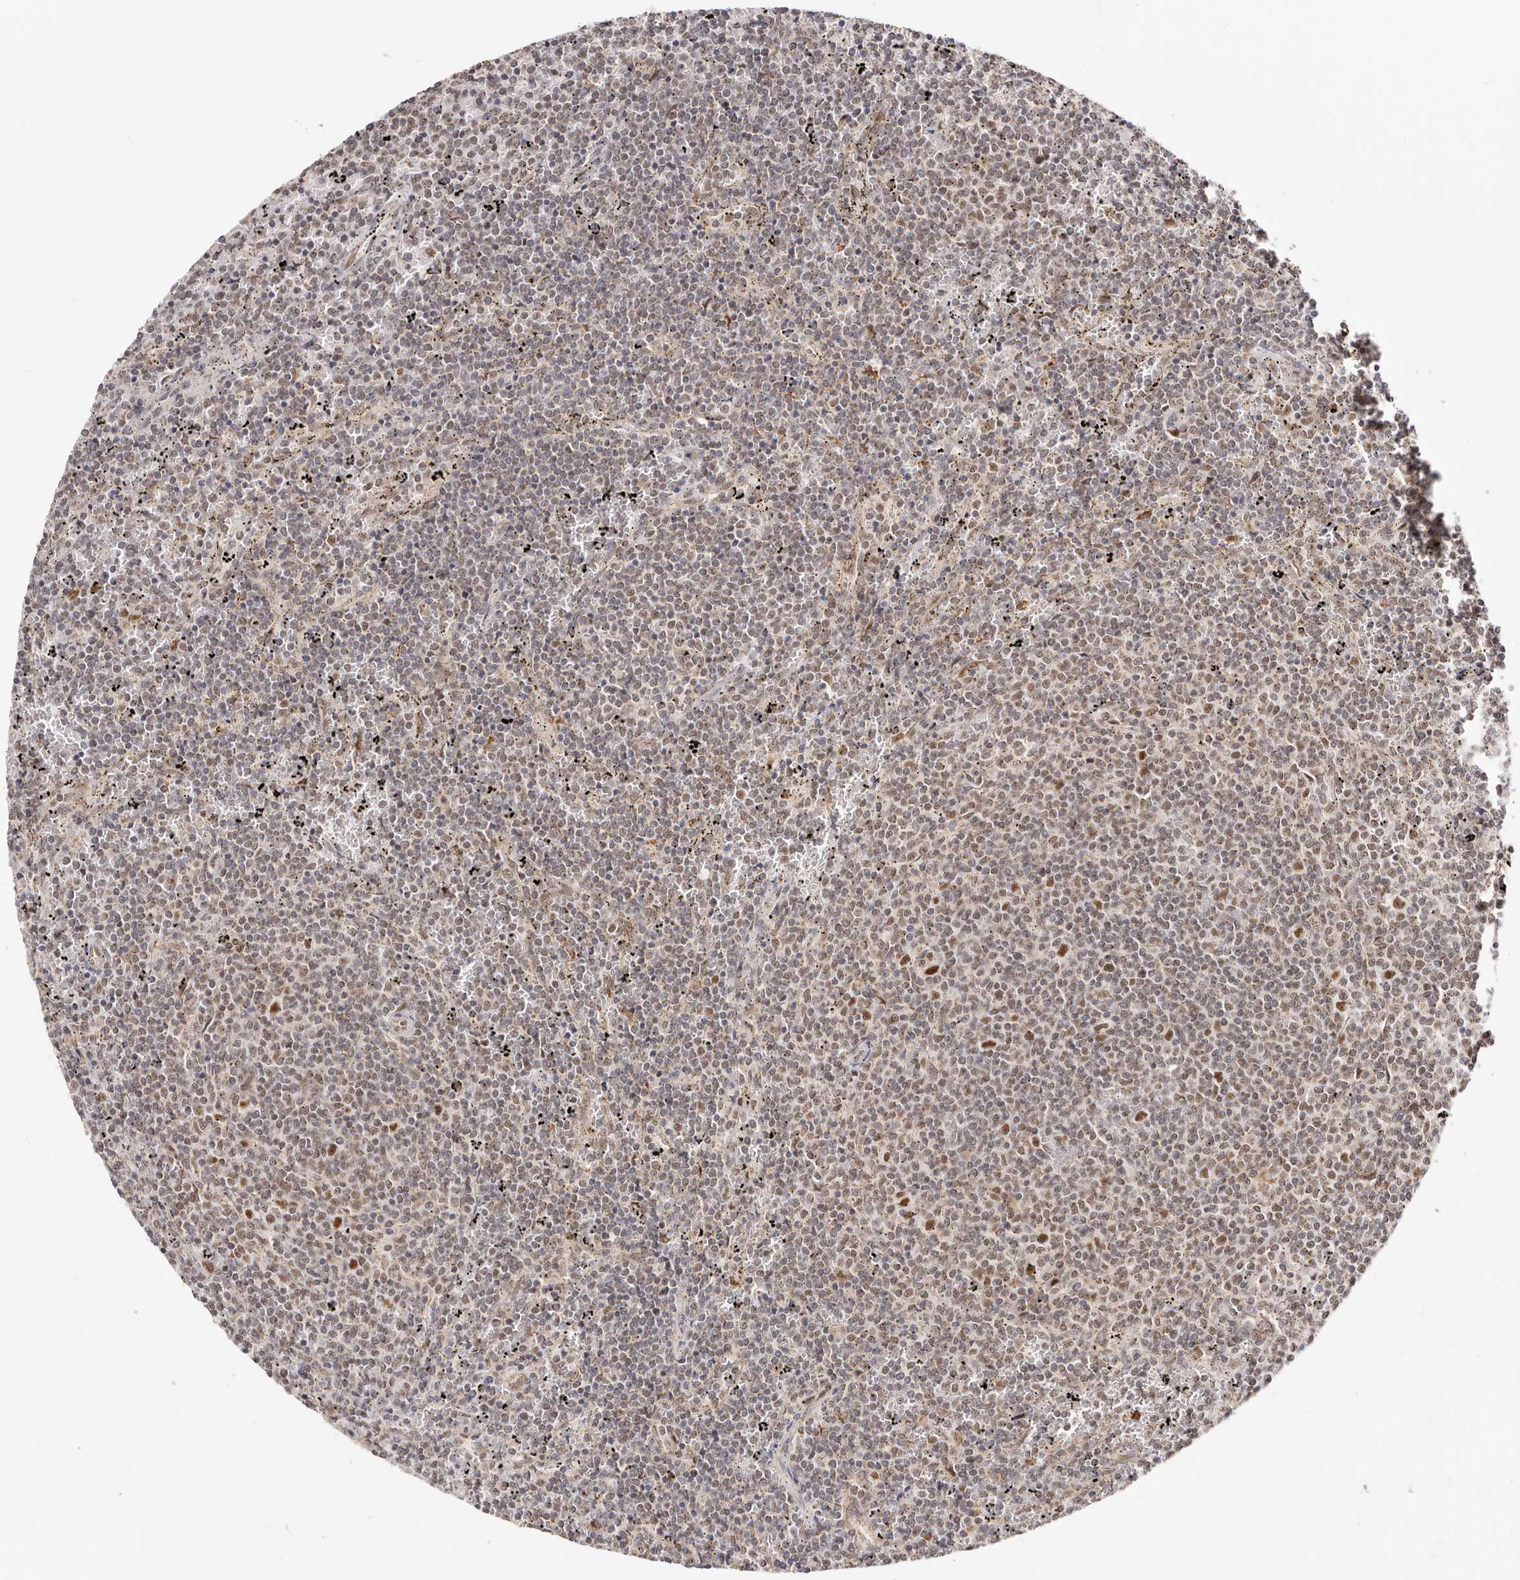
{"staining": {"intensity": "weak", "quantity": "<25%", "location": "cytoplasmic/membranous,nuclear"}, "tissue": "lymphoma", "cell_type": "Tumor cells", "image_type": "cancer", "snomed": [{"axis": "morphology", "description": "Malignant lymphoma, non-Hodgkin's type, Low grade"}, {"axis": "topography", "description": "Spleen"}], "caption": "DAB immunohistochemical staining of lymphoma shows no significant staining in tumor cells.", "gene": "SEC14L1", "patient": {"sex": "female", "age": 50}}